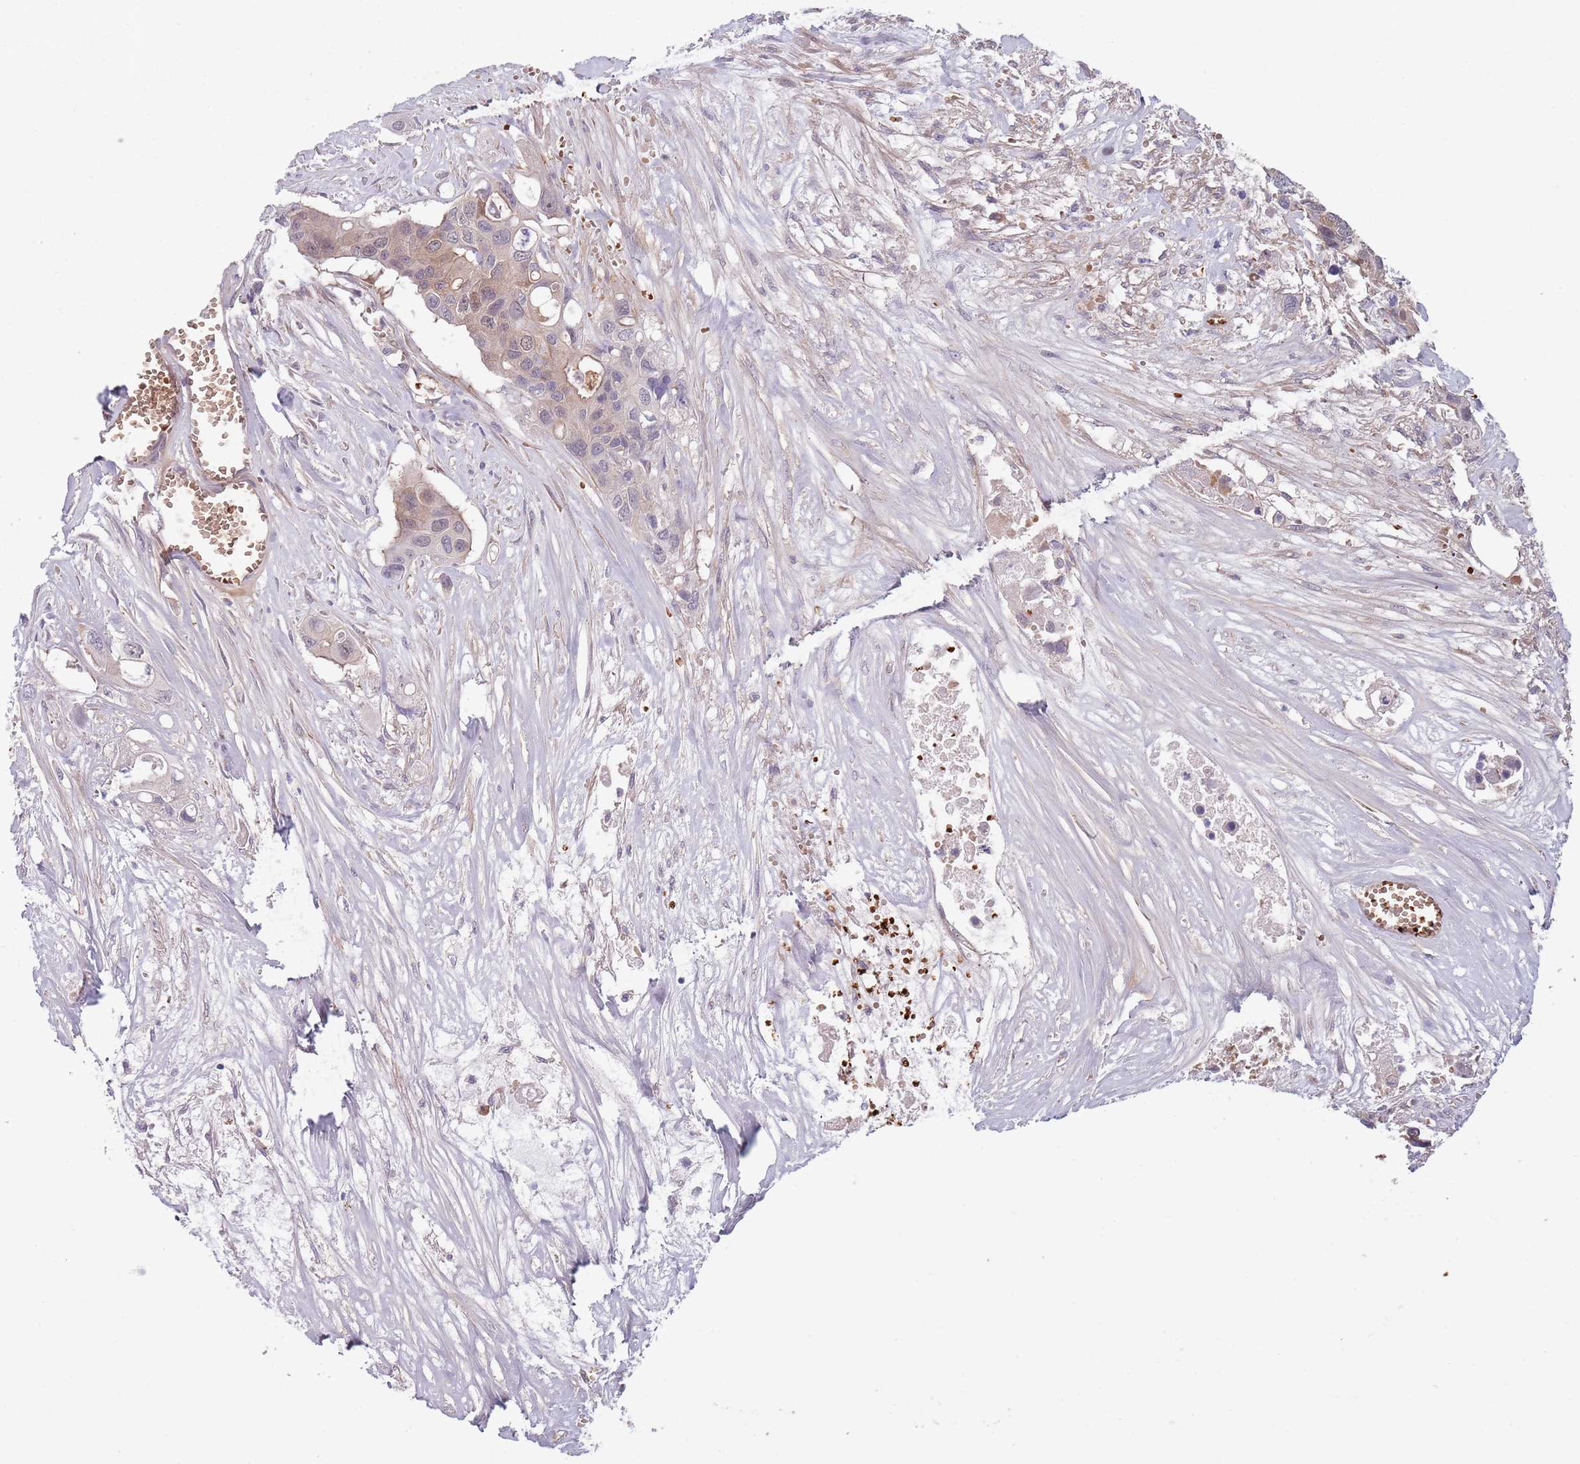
{"staining": {"intensity": "weak", "quantity": "25%-75%", "location": "cytoplasmic/membranous,nuclear"}, "tissue": "colorectal cancer", "cell_type": "Tumor cells", "image_type": "cancer", "snomed": [{"axis": "morphology", "description": "Adenocarcinoma, NOS"}, {"axis": "topography", "description": "Colon"}], "caption": "Colorectal adenocarcinoma stained for a protein shows weak cytoplasmic/membranous and nuclear positivity in tumor cells. (Stains: DAB in brown, nuclei in blue, Microscopy: brightfield microscopy at high magnification).", "gene": "CLNS1A", "patient": {"sex": "male", "age": 77}}